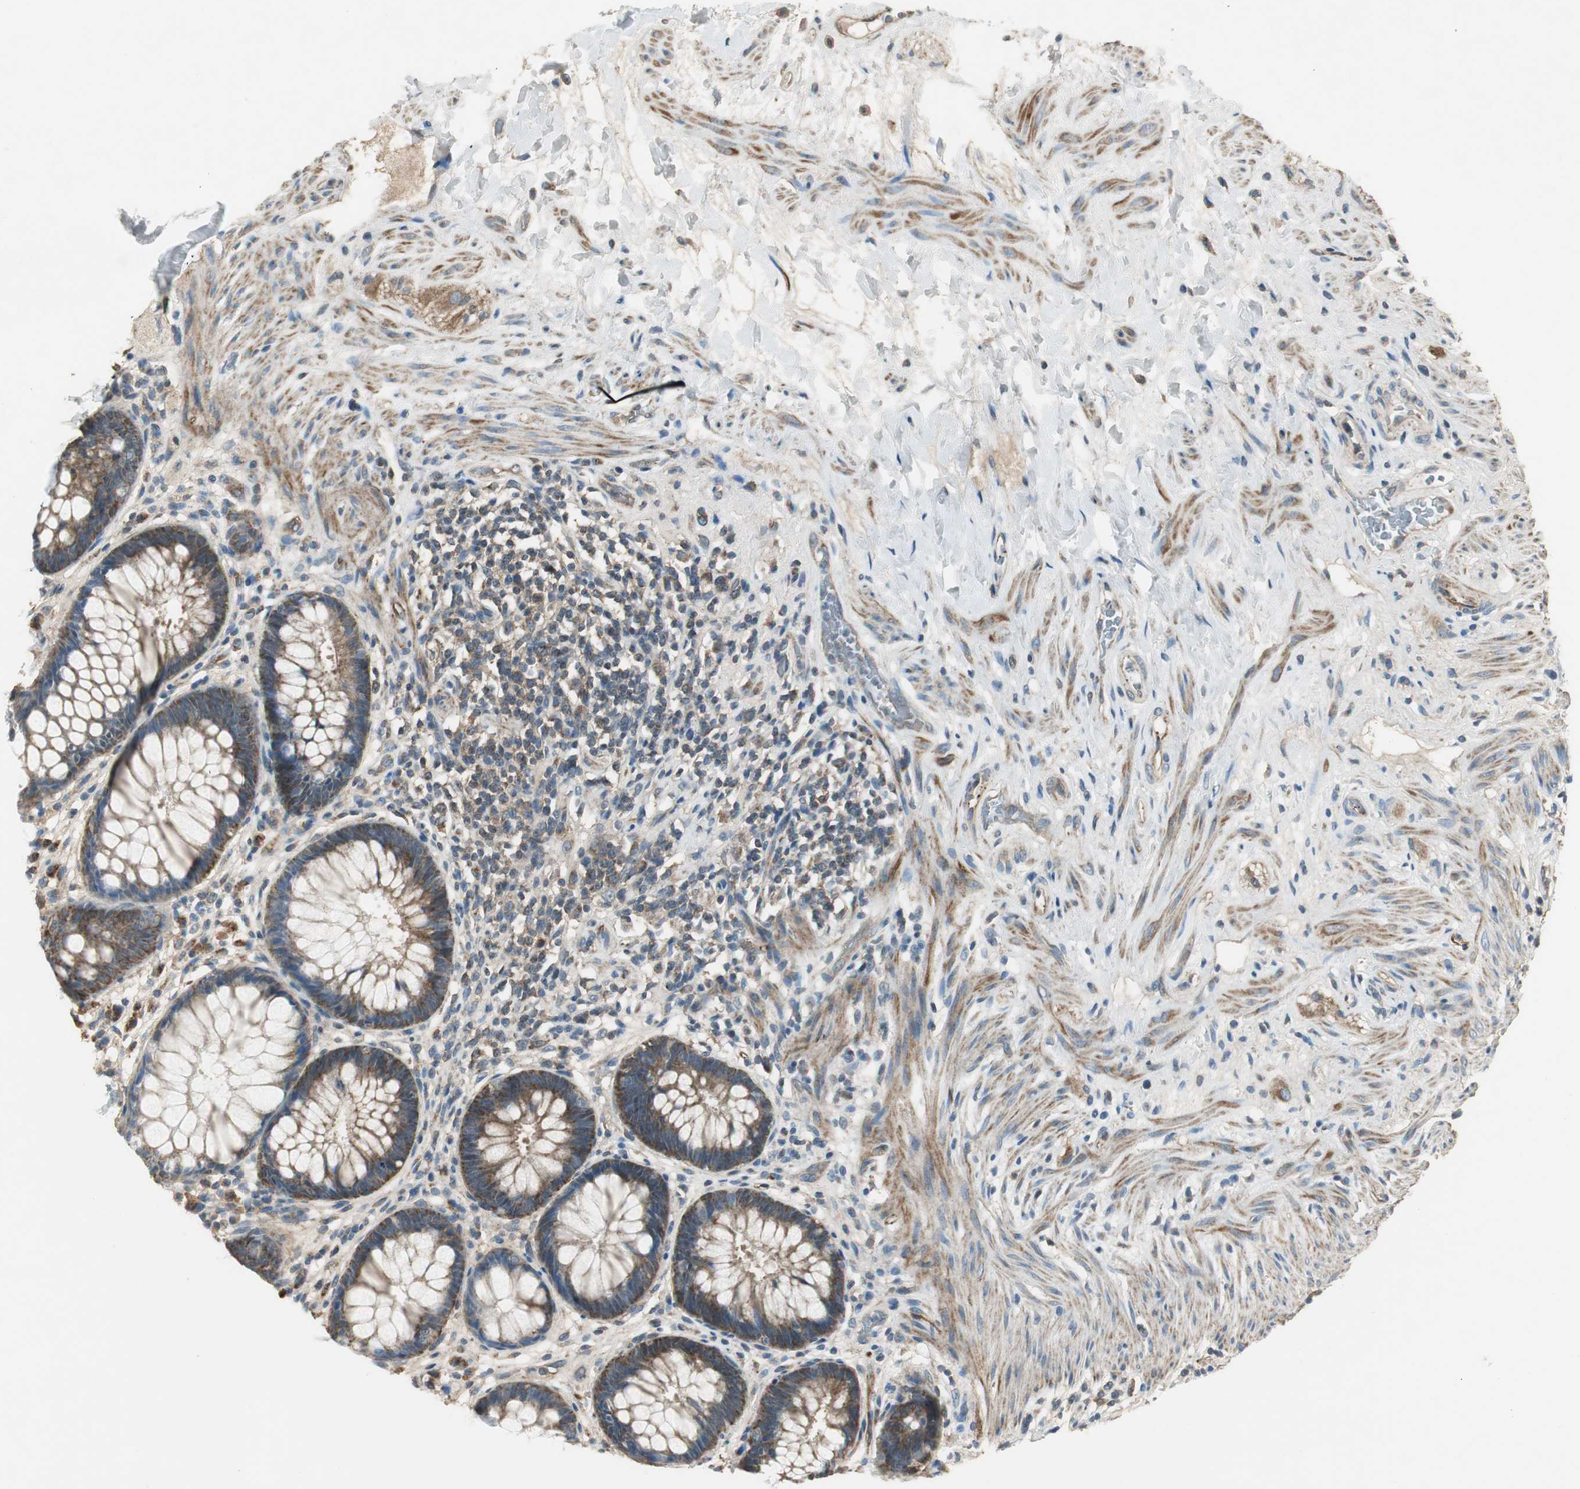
{"staining": {"intensity": "strong", "quantity": ">75%", "location": "cytoplasmic/membranous"}, "tissue": "rectum", "cell_type": "Glandular cells", "image_type": "normal", "snomed": [{"axis": "morphology", "description": "Normal tissue, NOS"}, {"axis": "topography", "description": "Rectum"}], "caption": "A high-resolution photomicrograph shows IHC staining of unremarkable rectum, which displays strong cytoplasmic/membranous staining in approximately >75% of glandular cells.", "gene": "MSTO1", "patient": {"sex": "female", "age": 46}}